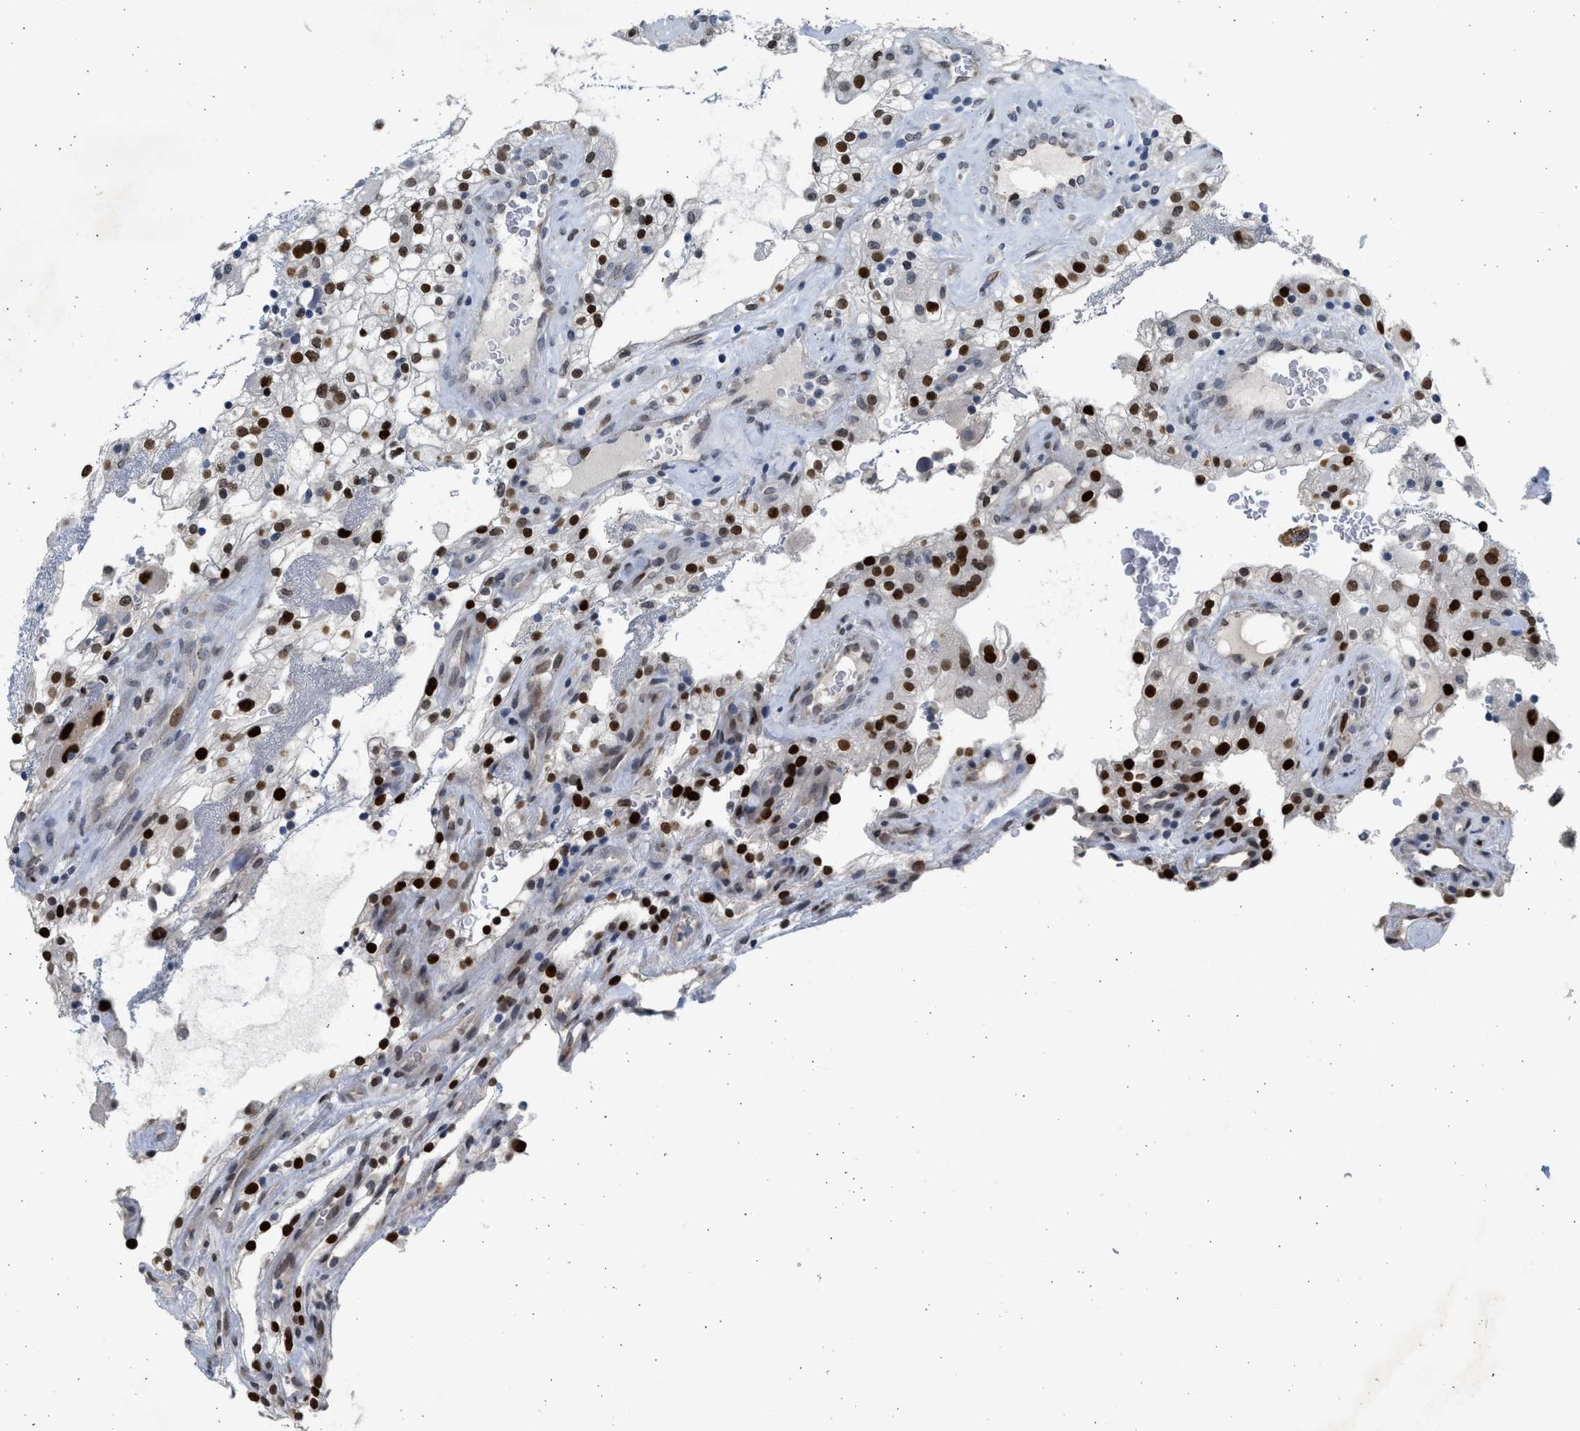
{"staining": {"intensity": "strong", "quantity": ">75%", "location": "nuclear"}, "tissue": "renal cancer", "cell_type": "Tumor cells", "image_type": "cancer", "snomed": [{"axis": "morphology", "description": "Adenocarcinoma, NOS"}, {"axis": "topography", "description": "Kidney"}], "caption": "Protein expression analysis of renal cancer reveals strong nuclear staining in approximately >75% of tumor cells.", "gene": "HMGN3", "patient": {"sex": "female", "age": 52}}